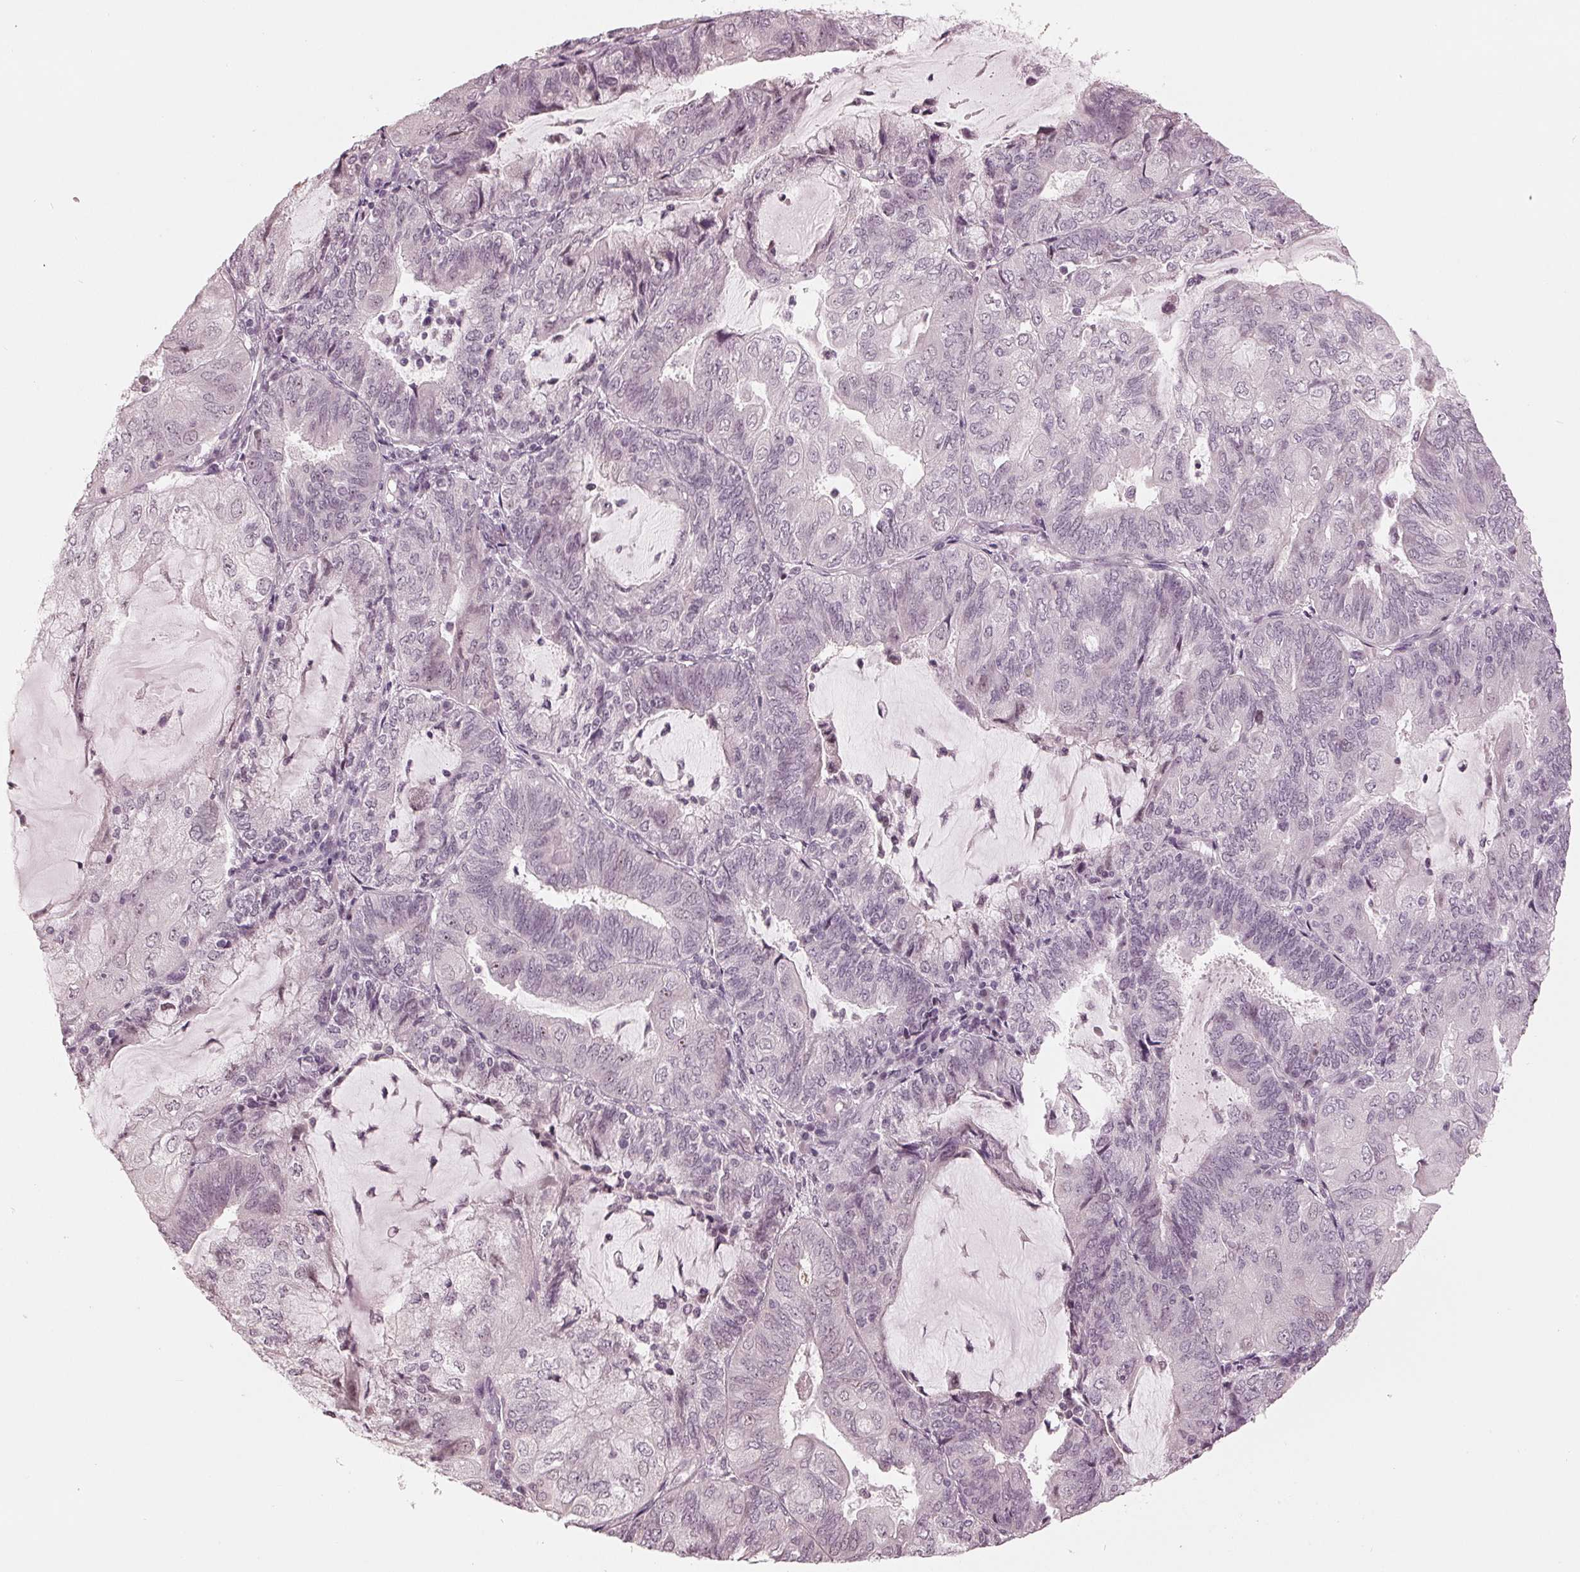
{"staining": {"intensity": "negative", "quantity": "none", "location": "none"}, "tissue": "endometrial cancer", "cell_type": "Tumor cells", "image_type": "cancer", "snomed": [{"axis": "morphology", "description": "Adenocarcinoma, NOS"}, {"axis": "topography", "description": "Endometrium"}], "caption": "DAB immunohistochemical staining of human endometrial cancer (adenocarcinoma) displays no significant positivity in tumor cells.", "gene": "ADPRHL1", "patient": {"sex": "female", "age": 81}}